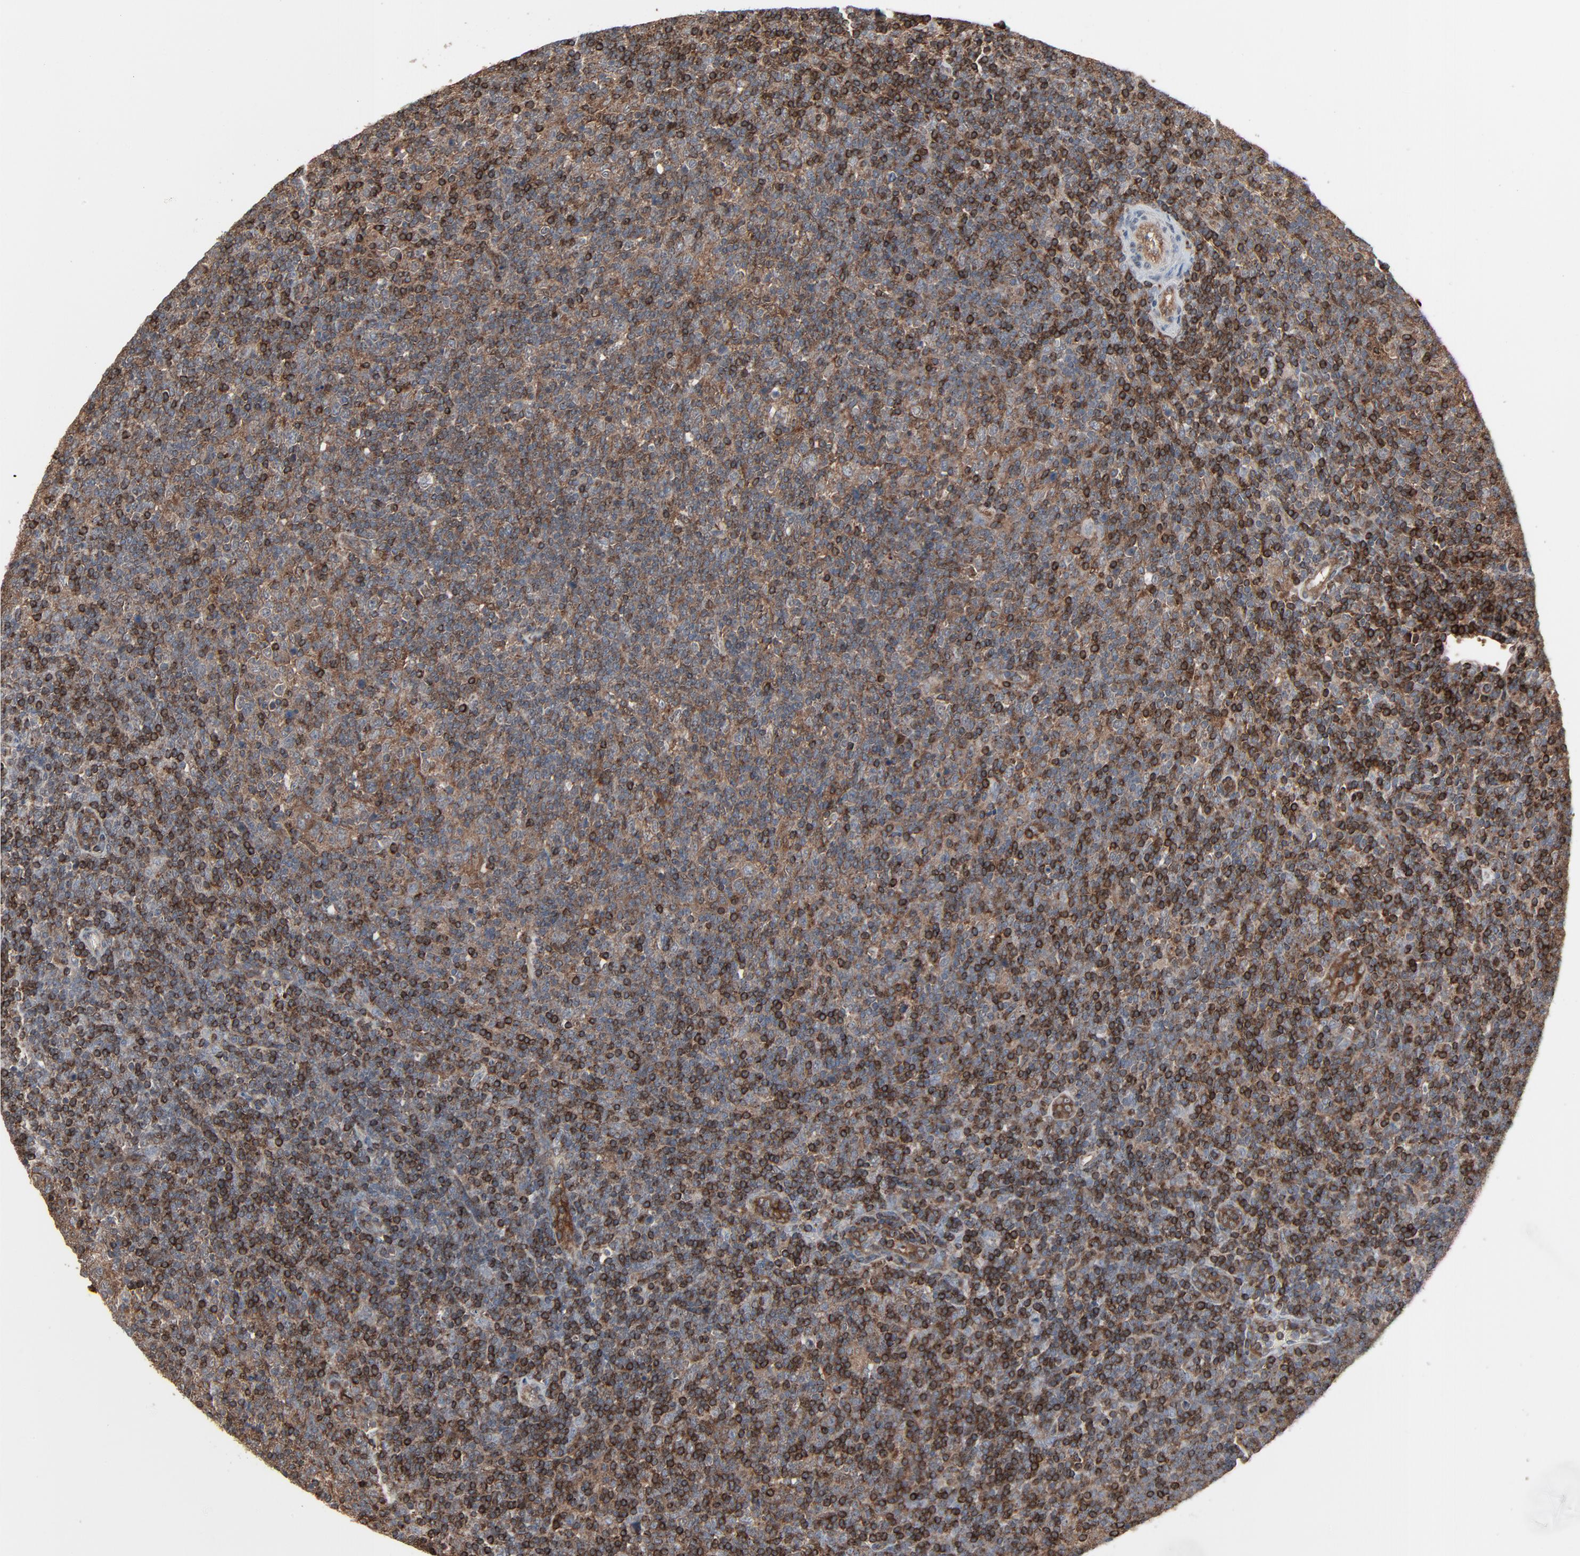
{"staining": {"intensity": "strong", "quantity": "25%-75%", "location": "cytoplasmic/membranous"}, "tissue": "lymphoma", "cell_type": "Tumor cells", "image_type": "cancer", "snomed": [{"axis": "morphology", "description": "Malignant lymphoma, non-Hodgkin's type, Low grade"}, {"axis": "topography", "description": "Lymph node"}], "caption": "High-power microscopy captured an immunohistochemistry (IHC) photomicrograph of low-grade malignant lymphoma, non-Hodgkin's type, revealing strong cytoplasmic/membranous positivity in about 25%-75% of tumor cells.", "gene": "OPTN", "patient": {"sex": "male", "age": 70}}